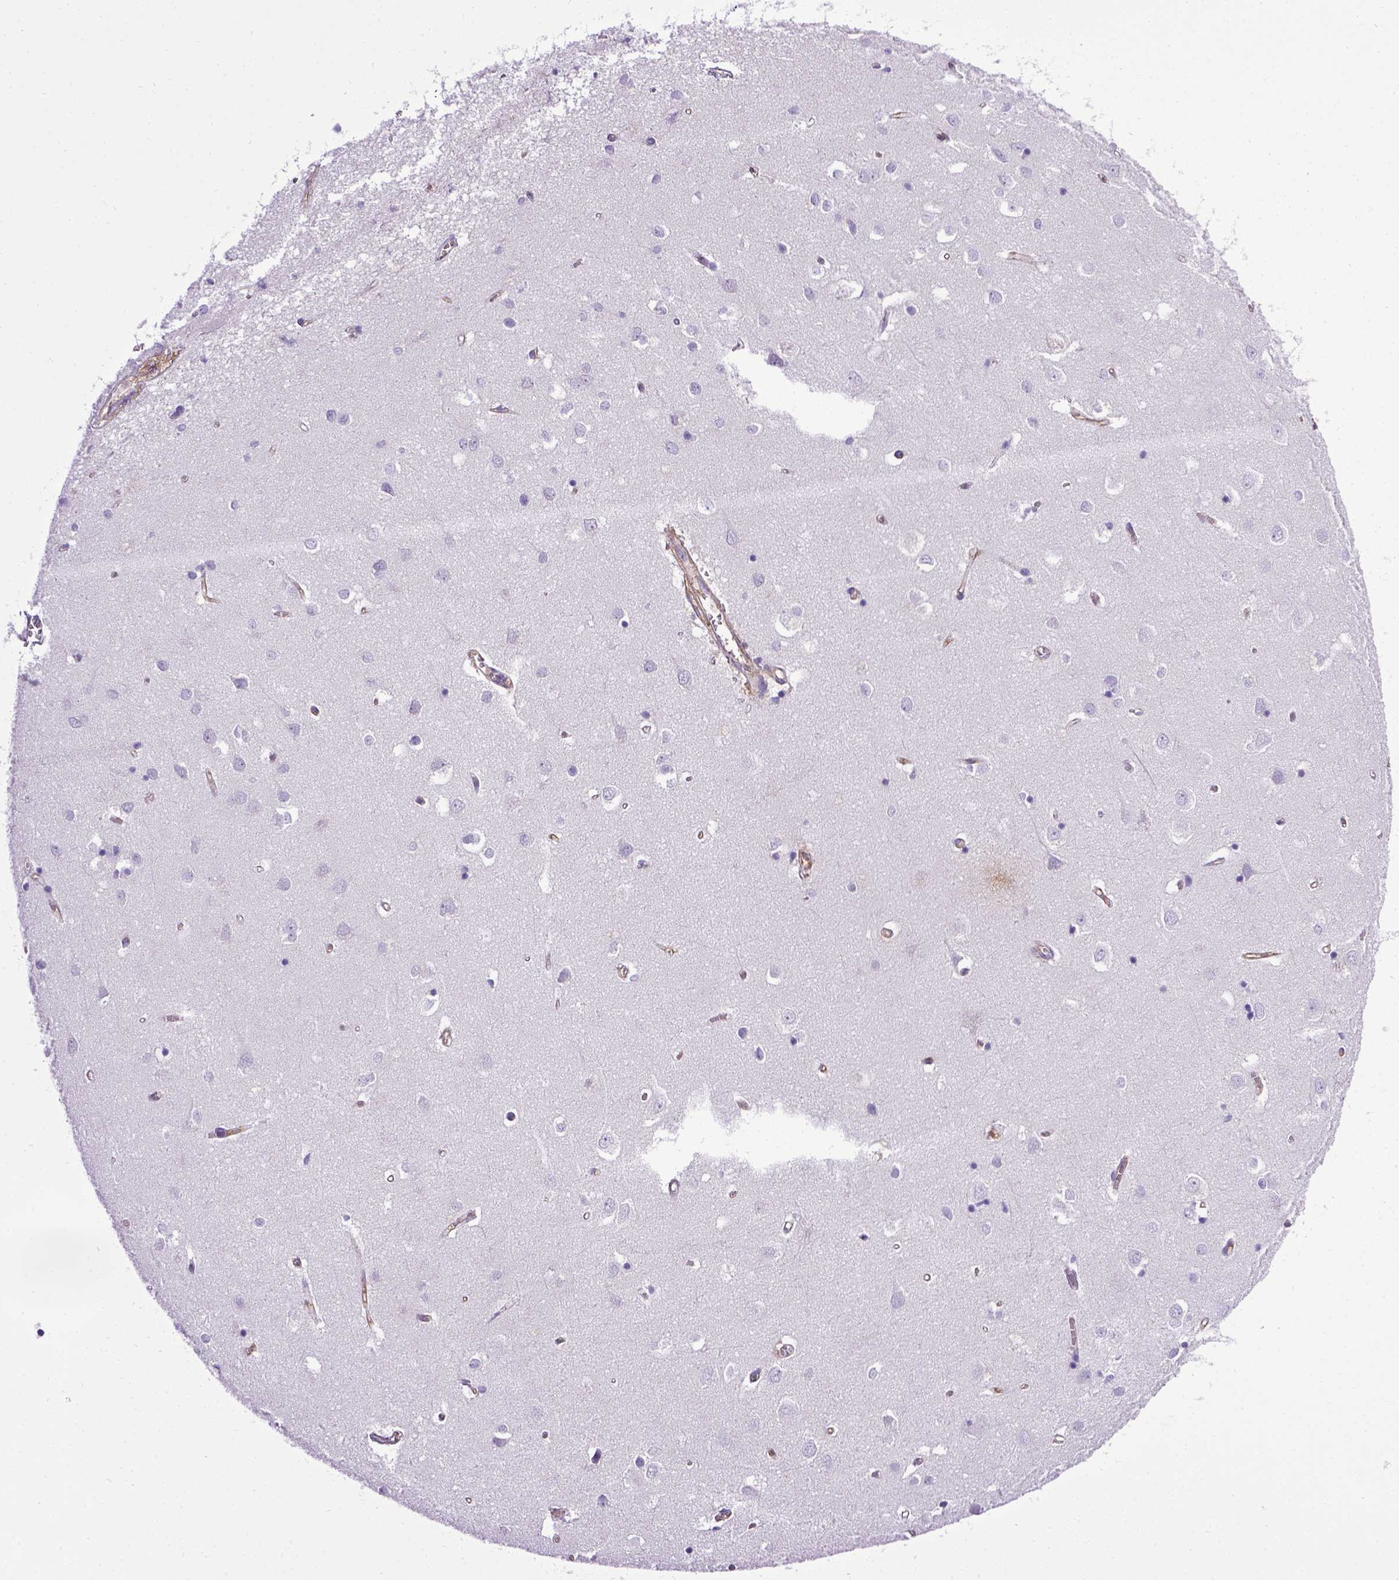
{"staining": {"intensity": "moderate", "quantity": ">75%", "location": "cytoplasmic/membranous"}, "tissue": "cerebral cortex", "cell_type": "Endothelial cells", "image_type": "normal", "snomed": [{"axis": "morphology", "description": "Normal tissue, NOS"}, {"axis": "topography", "description": "Cerebral cortex"}], "caption": "This micrograph exhibits immunohistochemistry staining of normal cerebral cortex, with medium moderate cytoplasmic/membranous positivity in approximately >75% of endothelial cells.", "gene": "ENG", "patient": {"sex": "male", "age": 70}}